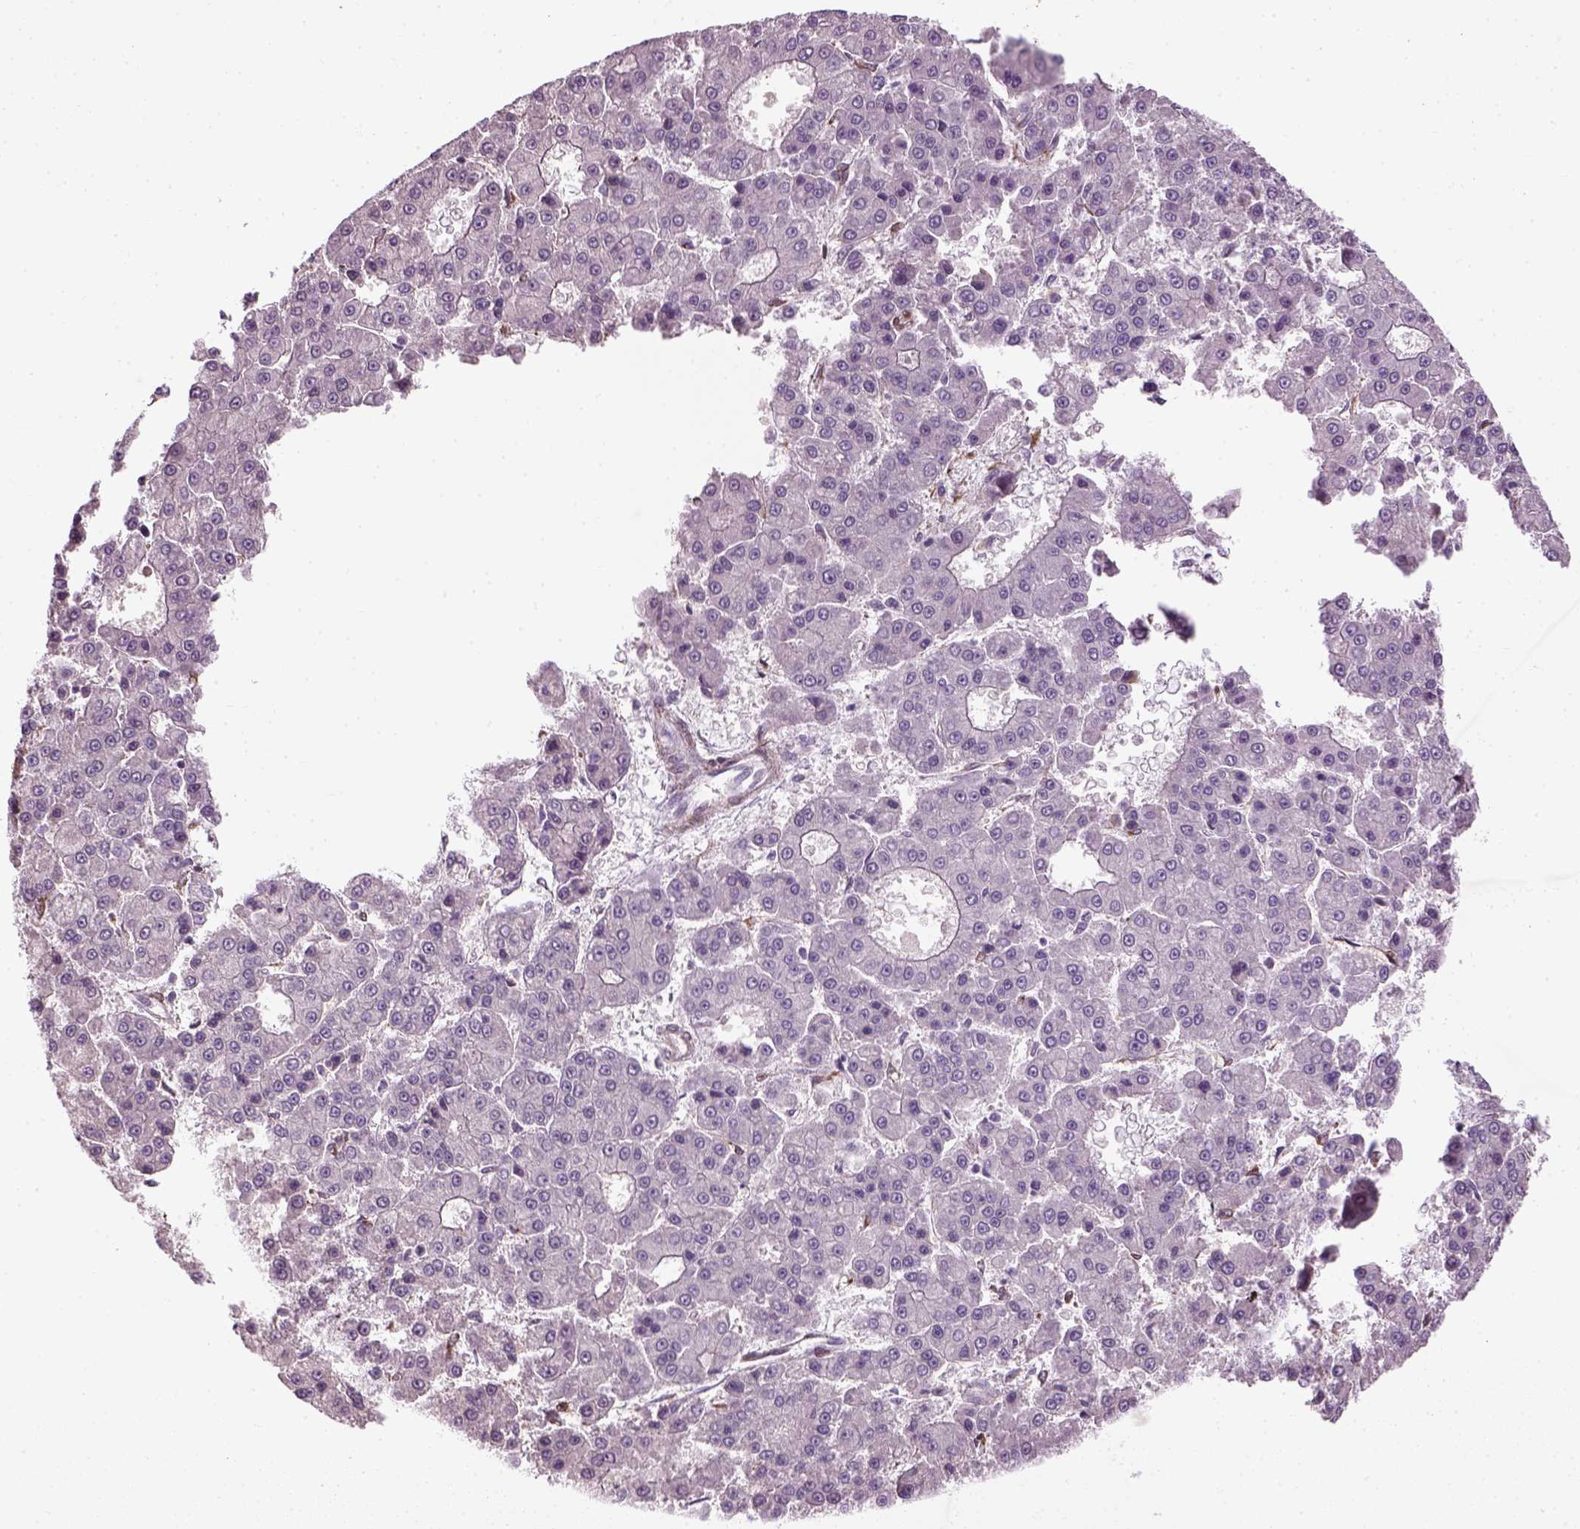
{"staining": {"intensity": "weak", "quantity": "<25%", "location": "cytoplasmic/membranous"}, "tissue": "liver cancer", "cell_type": "Tumor cells", "image_type": "cancer", "snomed": [{"axis": "morphology", "description": "Carcinoma, Hepatocellular, NOS"}, {"axis": "topography", "description": "Liver"}], "caption": "Human hepatocellular carcinoma (liver) stained for a protein using immunohistochemistry (IHC) demonstrates no expression in tumor cells.", "gene": "XK", "patient": {"sex": "male", "age": 70}}